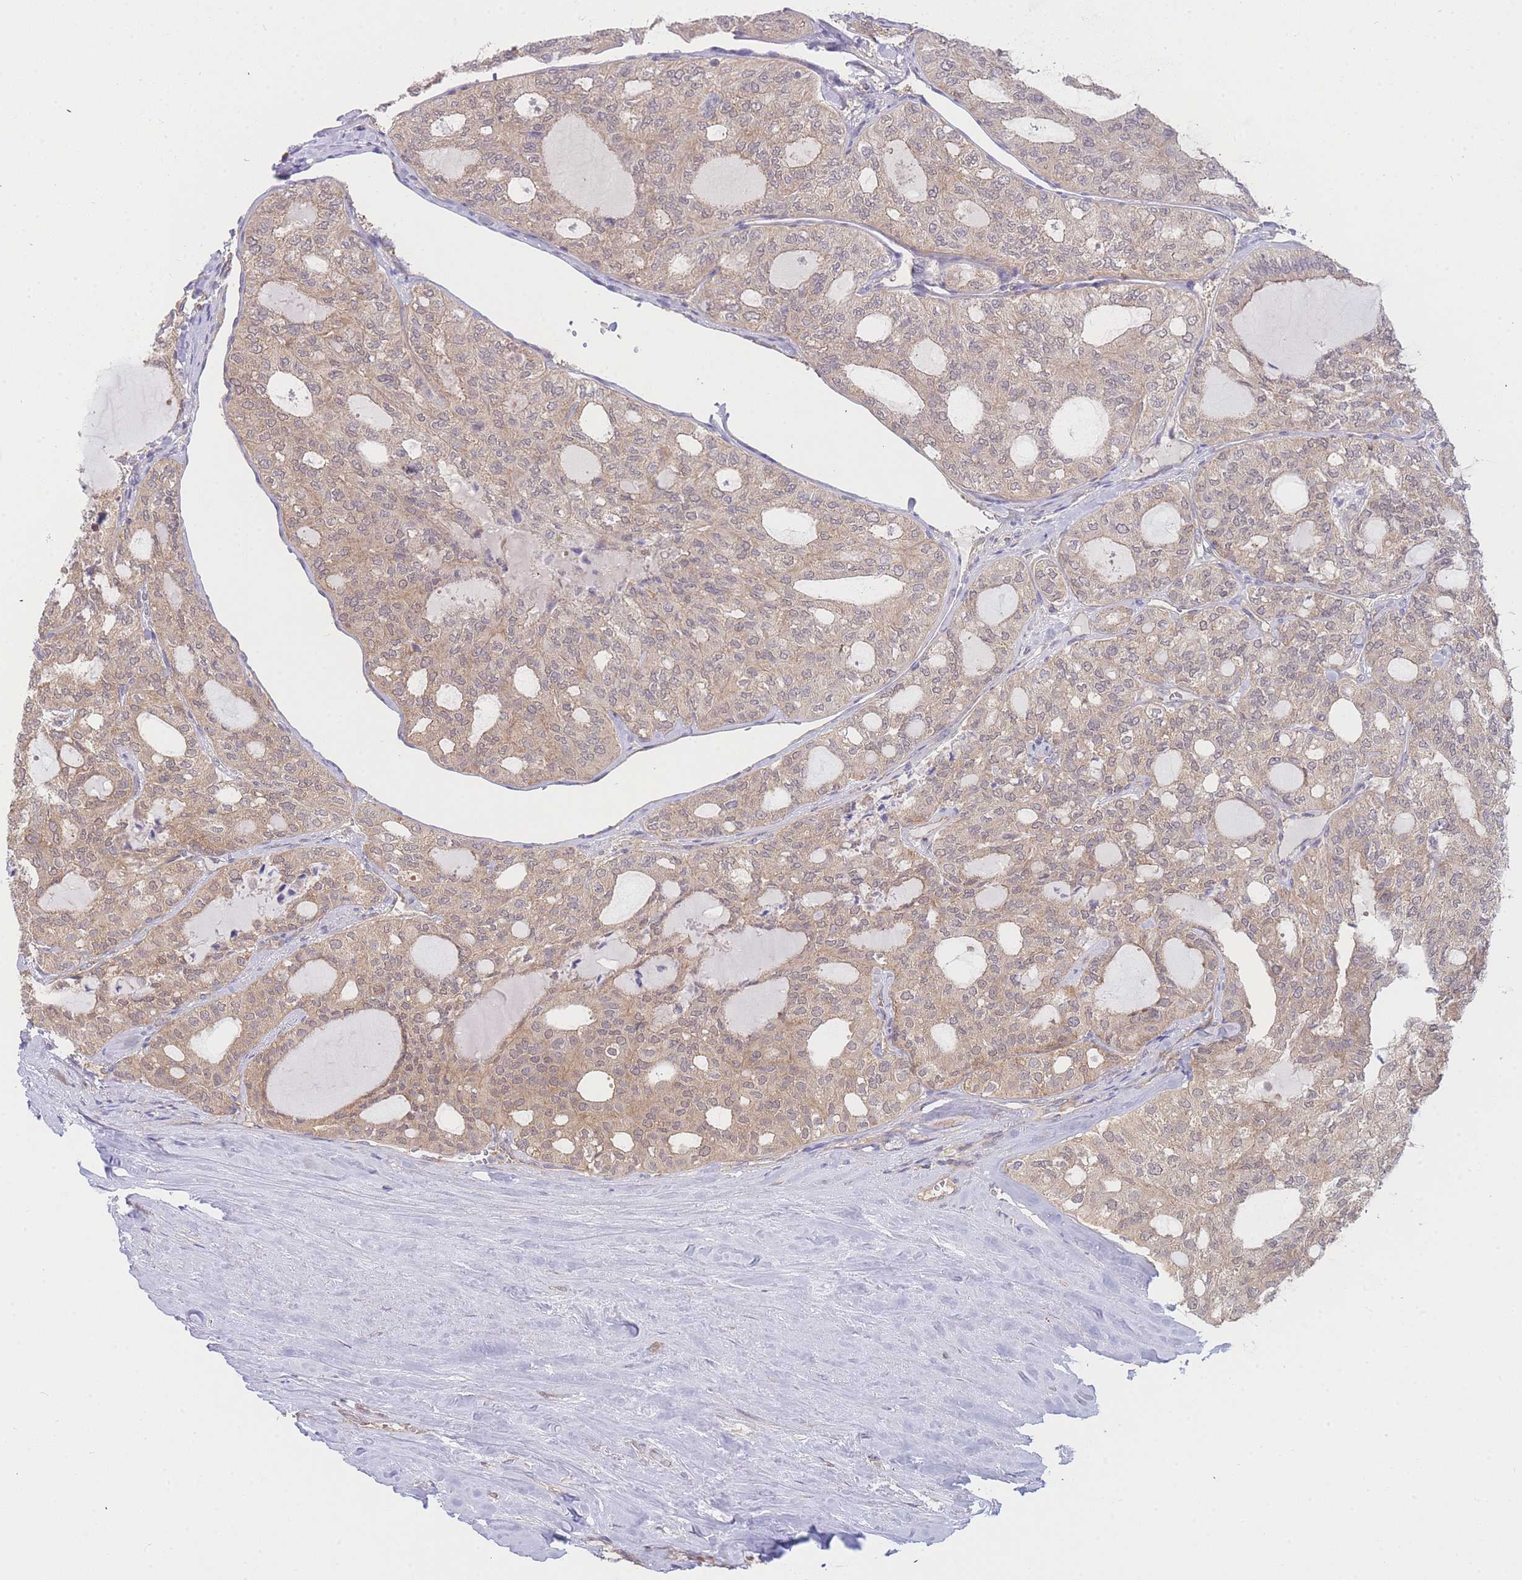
{"staining": {"intensity": "weak", "quantity": "25%-75%", "location": "cytoplasmic/membranous"}, "tissue": "thyroid cancer", "cell_type": "Tumor cells", "image_type": "cancer", "snomed": [{"axis": "morphology", "description": "Follicular adenoma carcinoma, NOS"}, {"axis": "topography", "description": "Thyroid gland"}], "caption": "Immunohistochemistry staining of thyroid cancer (follicular adenoma carcinoma), which reveals low levels of weak cytoplasmic/membranous staining in approximately 25%-75% of tumor cells indicating weak cytoplasmic/membranous protein expression. The staining was performed using DAB (3,3'-diaminobenzidine) (brown) for protein detection and nuclei were counterstained in hematoxylin (blue).", "gene": "MRPS18B", "patient": {"sex": "male", "age": 75}}